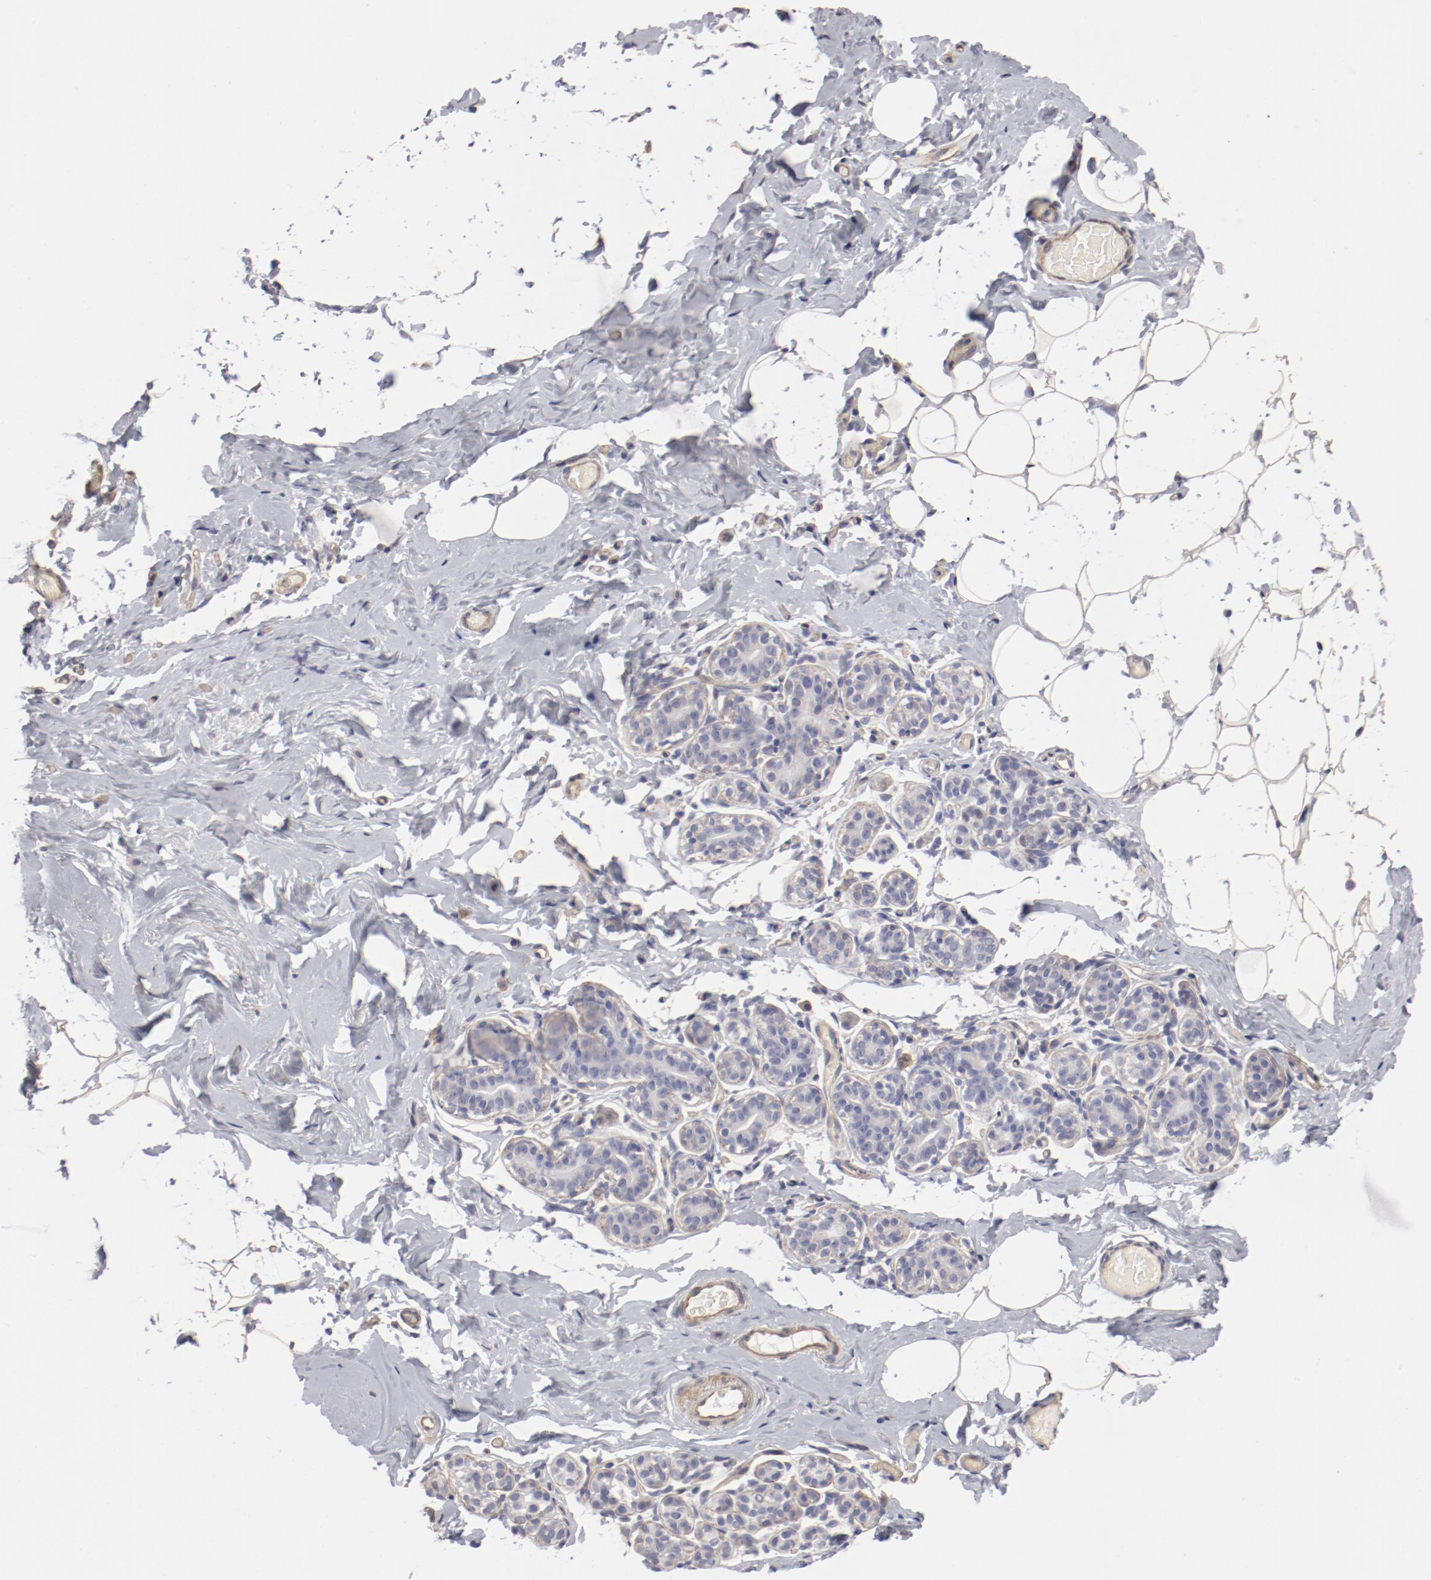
{"staining": {"intensity": "negative", "quantity": "none", "location": "none"}, "tissue": "breast", "cell_type": "Adipocytes", "image_type": "normal", "snomed": [{"axis": "morphology", "description": "Normal tissue, NOS"}, {"axis": "topography", "description": "Breast"}, {"axis": "topography", "description": "Soft tissue"}], "caption": "Immunohistochemistry histopathology image of normal human breast stained for a protein (brown), which displays no staining in adipocytes.", "gene": "LAX1", "patient": {"sex": "female", "age": 75}}